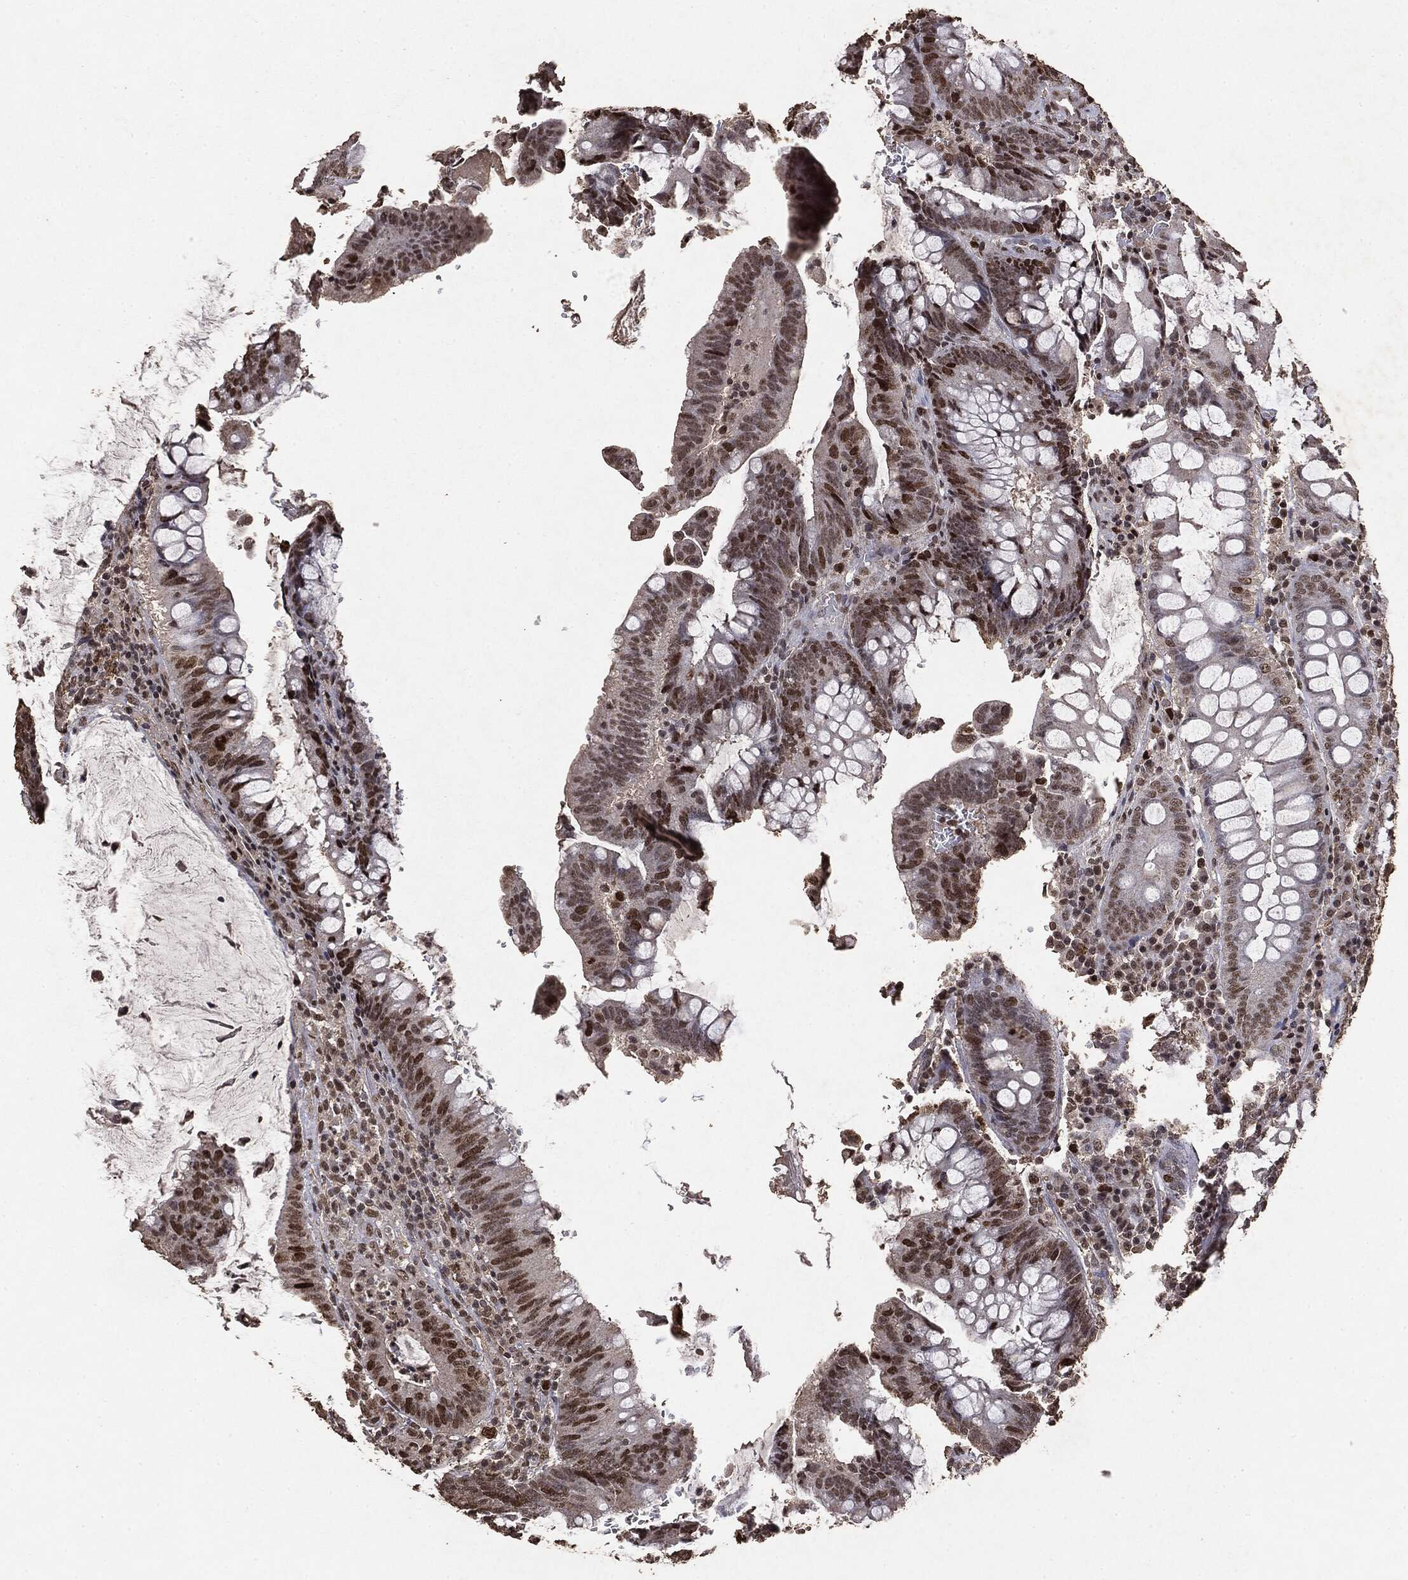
{"staining": {"intensity": "moderate", "quantity": ">75%", "location": "nuclear"}, "tissue": "colorectal cancer", "cell_type": "Tumor cells", "image_type": "cancer", "snomed": [{"axis": "morphology", "description": "Adenocarcinoma, NOS"}, {"axis": "topography", "description": "Colon"}], "caption": "The immunohistochemical stain shows moderate nuclear expression in tumor cells of colorectal cancer tissue.", "gene": "RAD18", "patient": {"sex": "male", "age": 62}}